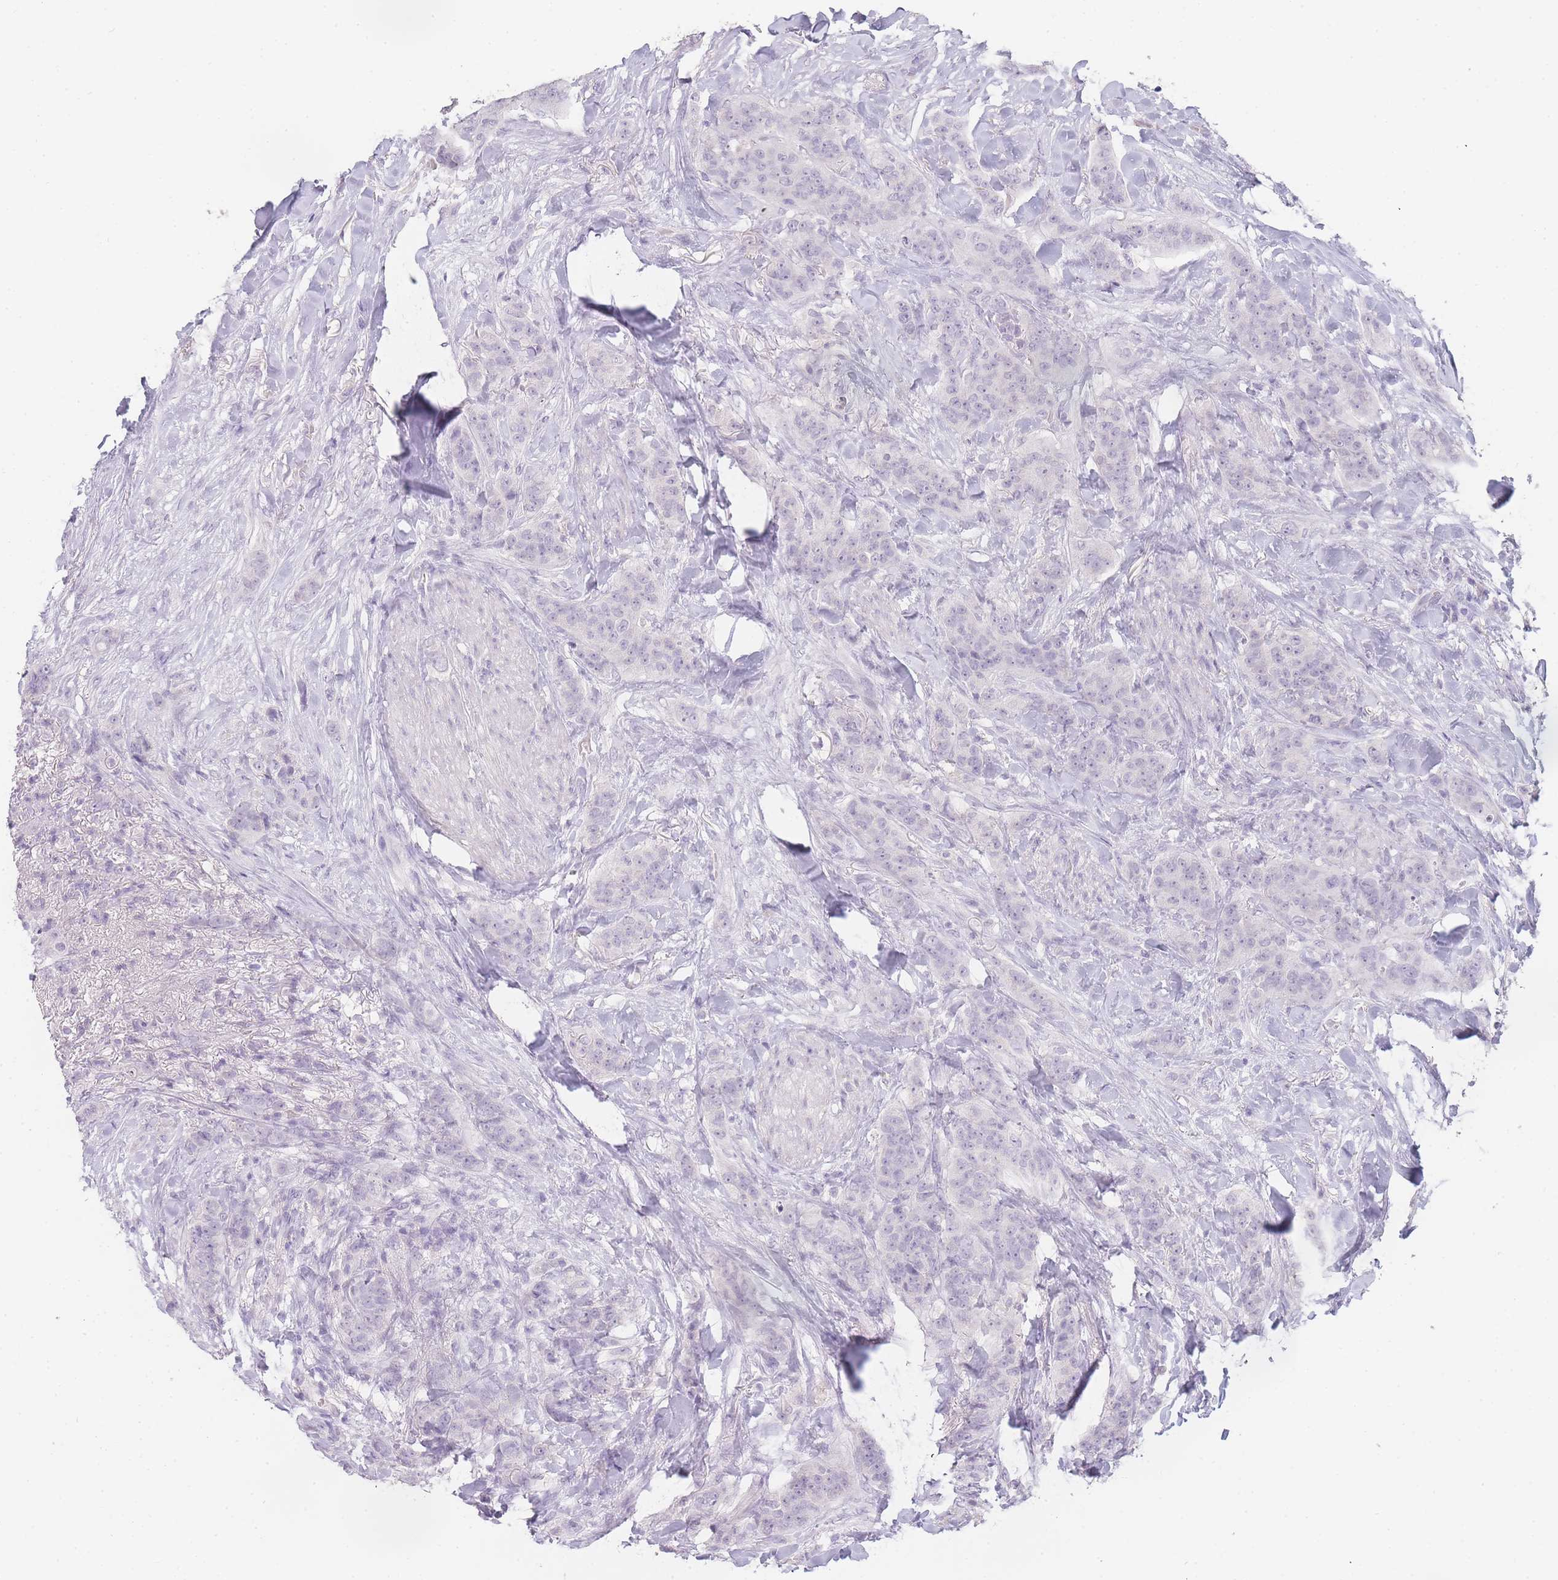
{"staining": {"intensity": "negative", "quantity": "none", "location": "none"}, "tissue": "breast cancer", "cell_type": "Tumor cells", "image_type": "cancer", "snomed": [{"axis": "morphology", "description": "Duct carcinoma"}, {"axis": "topography", "description": "Breast"}], "caption": "Breast cancer (infiltrating ductal carcinoma) stained for a protein using immunohistochemistry (IHC) shows no staining tumor cells.", "gene": "INS", "patient": {"sex": "female", "age": 40}}